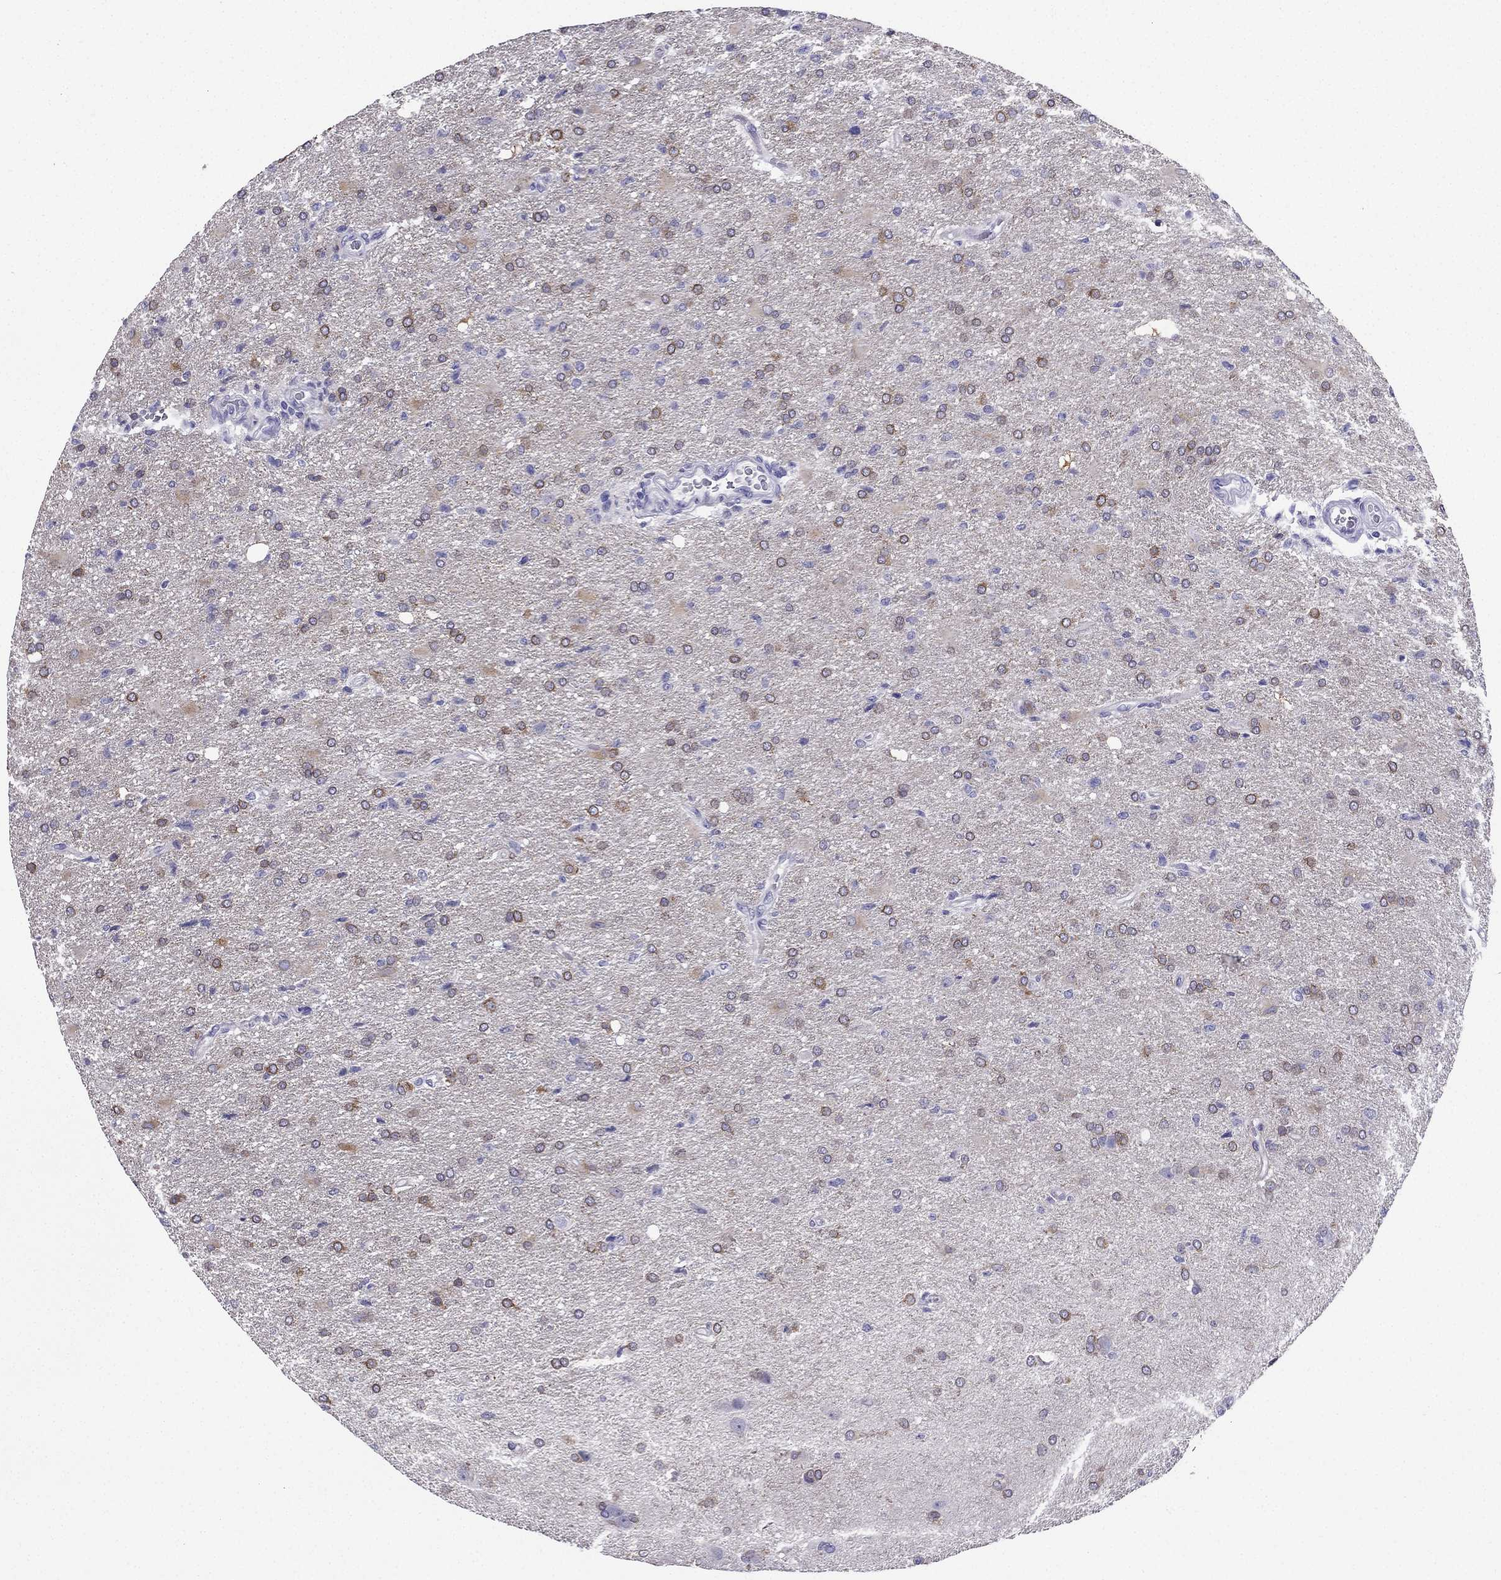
{"staining": {"intensity": "moderate", "quantity": "<25%", "location": "cytoplasmic/membranous"}, "tissue": "glioma", "cell_type": "Tumor cells", "image_type": "cancer", "snomed": [{"axis": "morphology", "description": "Glioma, malignant, High grade"}, {"axis": "topography", "description": "Brain"}], "caption": "High-power microscopy captured an IHC micrograph of high-grade glioma (malignant), revealing moderate cytoplasmic/membranous expression in approximately <25% of tumor cells.", "gene": "KCNJ10", "patient": {"sex": "male", "age": 68}}